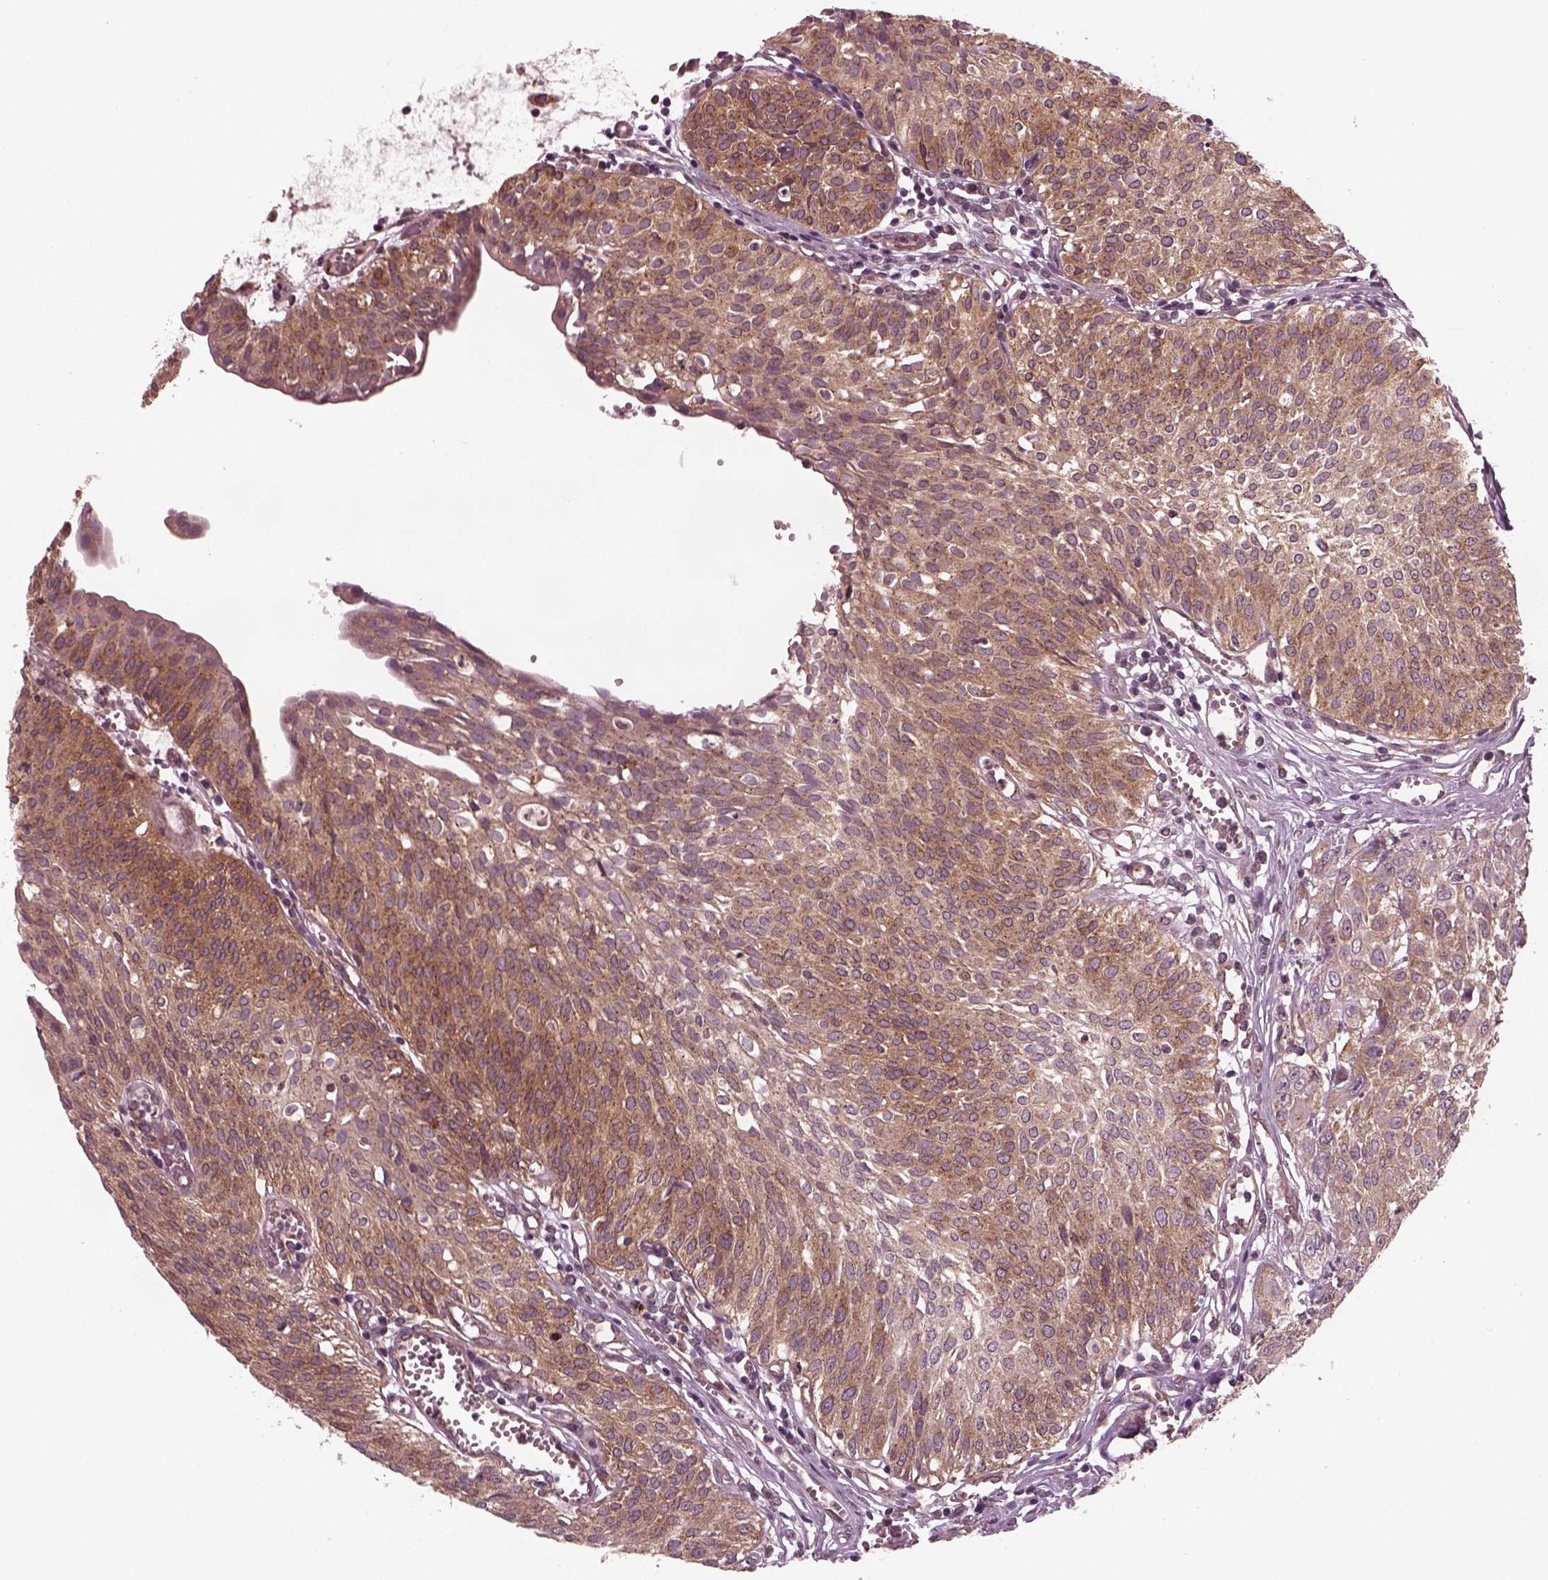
{"staining": {"intensity": "moderate", "quantity": ">75%", "location": "cytoplasmic/membranous"}, "tissue": "urothelial cancer", "cell_type": "Tumor cells", "image_type": "cancer", "snomed": [{"axis": "morphology", "description": "Urothelial carcinoma, High grade"}, {"axis": "topography", "description": "Urinary bladder"}], "caption": "High-power microscopy captured an immunohistochemistry histopathology image of urothelial cancer, revealing moderate cytoplasmic/membranous positivity in approximately >75% of tumor cells.", "gene": "TUBG1", "patient": {"sex": "male", "age": 57}}